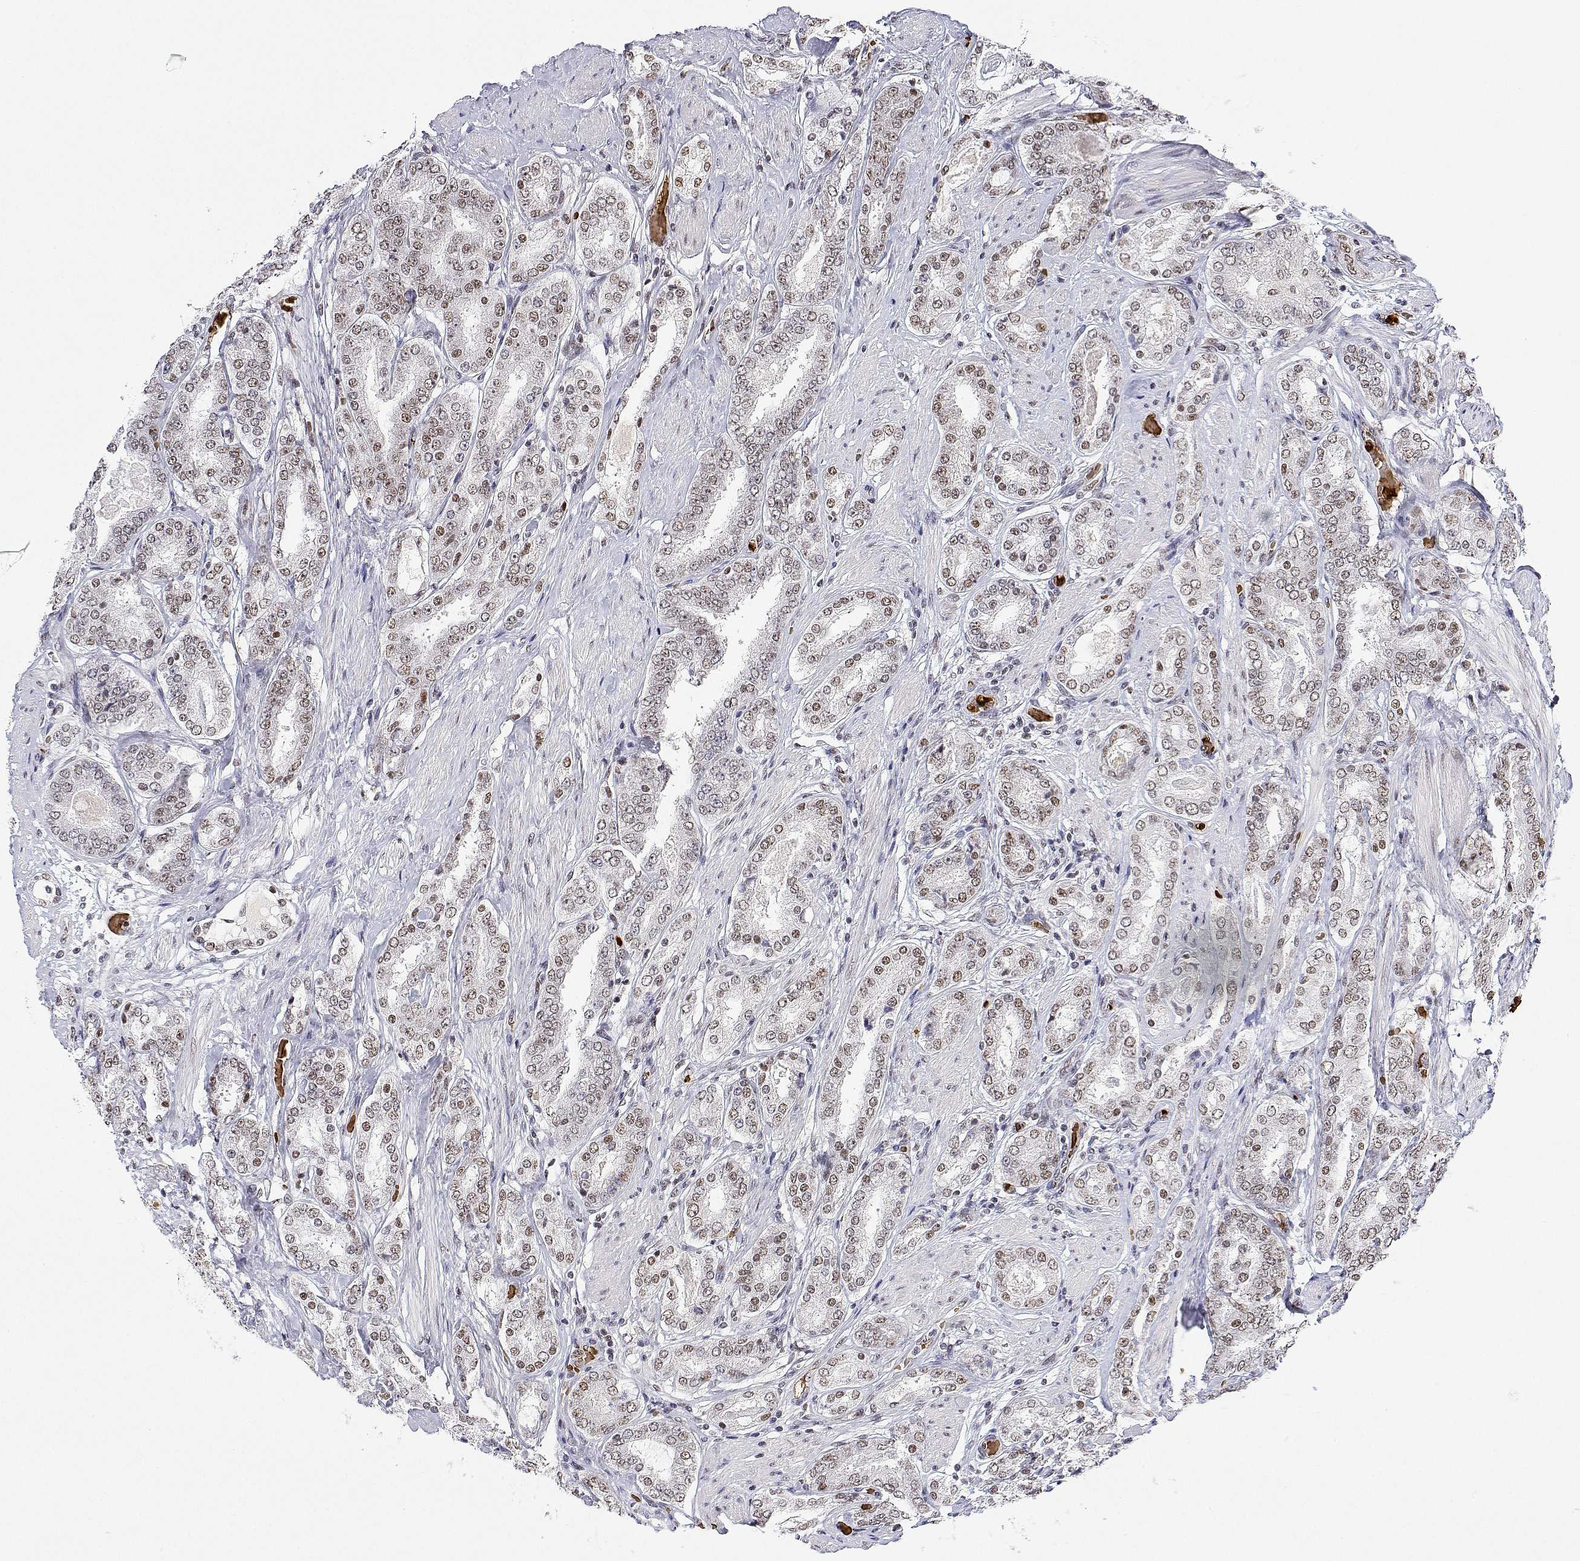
{"staining": {"intensity": "moderate", "quantity": ">75%", "location": "nuclear"}, "tissue": "prostate cancer", "cell_type": "Tumor cells", "image_type": "cancer", "snomed": [{"axis": "morphology", "description": "Adenocarcinoma, High grade"}, {"axis": "topography", "description": "Prostate"}], "caption": "This photomicrograph displays prostate cancer (adenocarcinoma (high-grade)) stained with immunohistochemistry to label a protein in brown. The nuclear of tumor cells show moderate positivity for the protein. Nuclei are counter-stained blue.", "gene": "ADAR", "patient": {"sex": "male", "age": 63}}